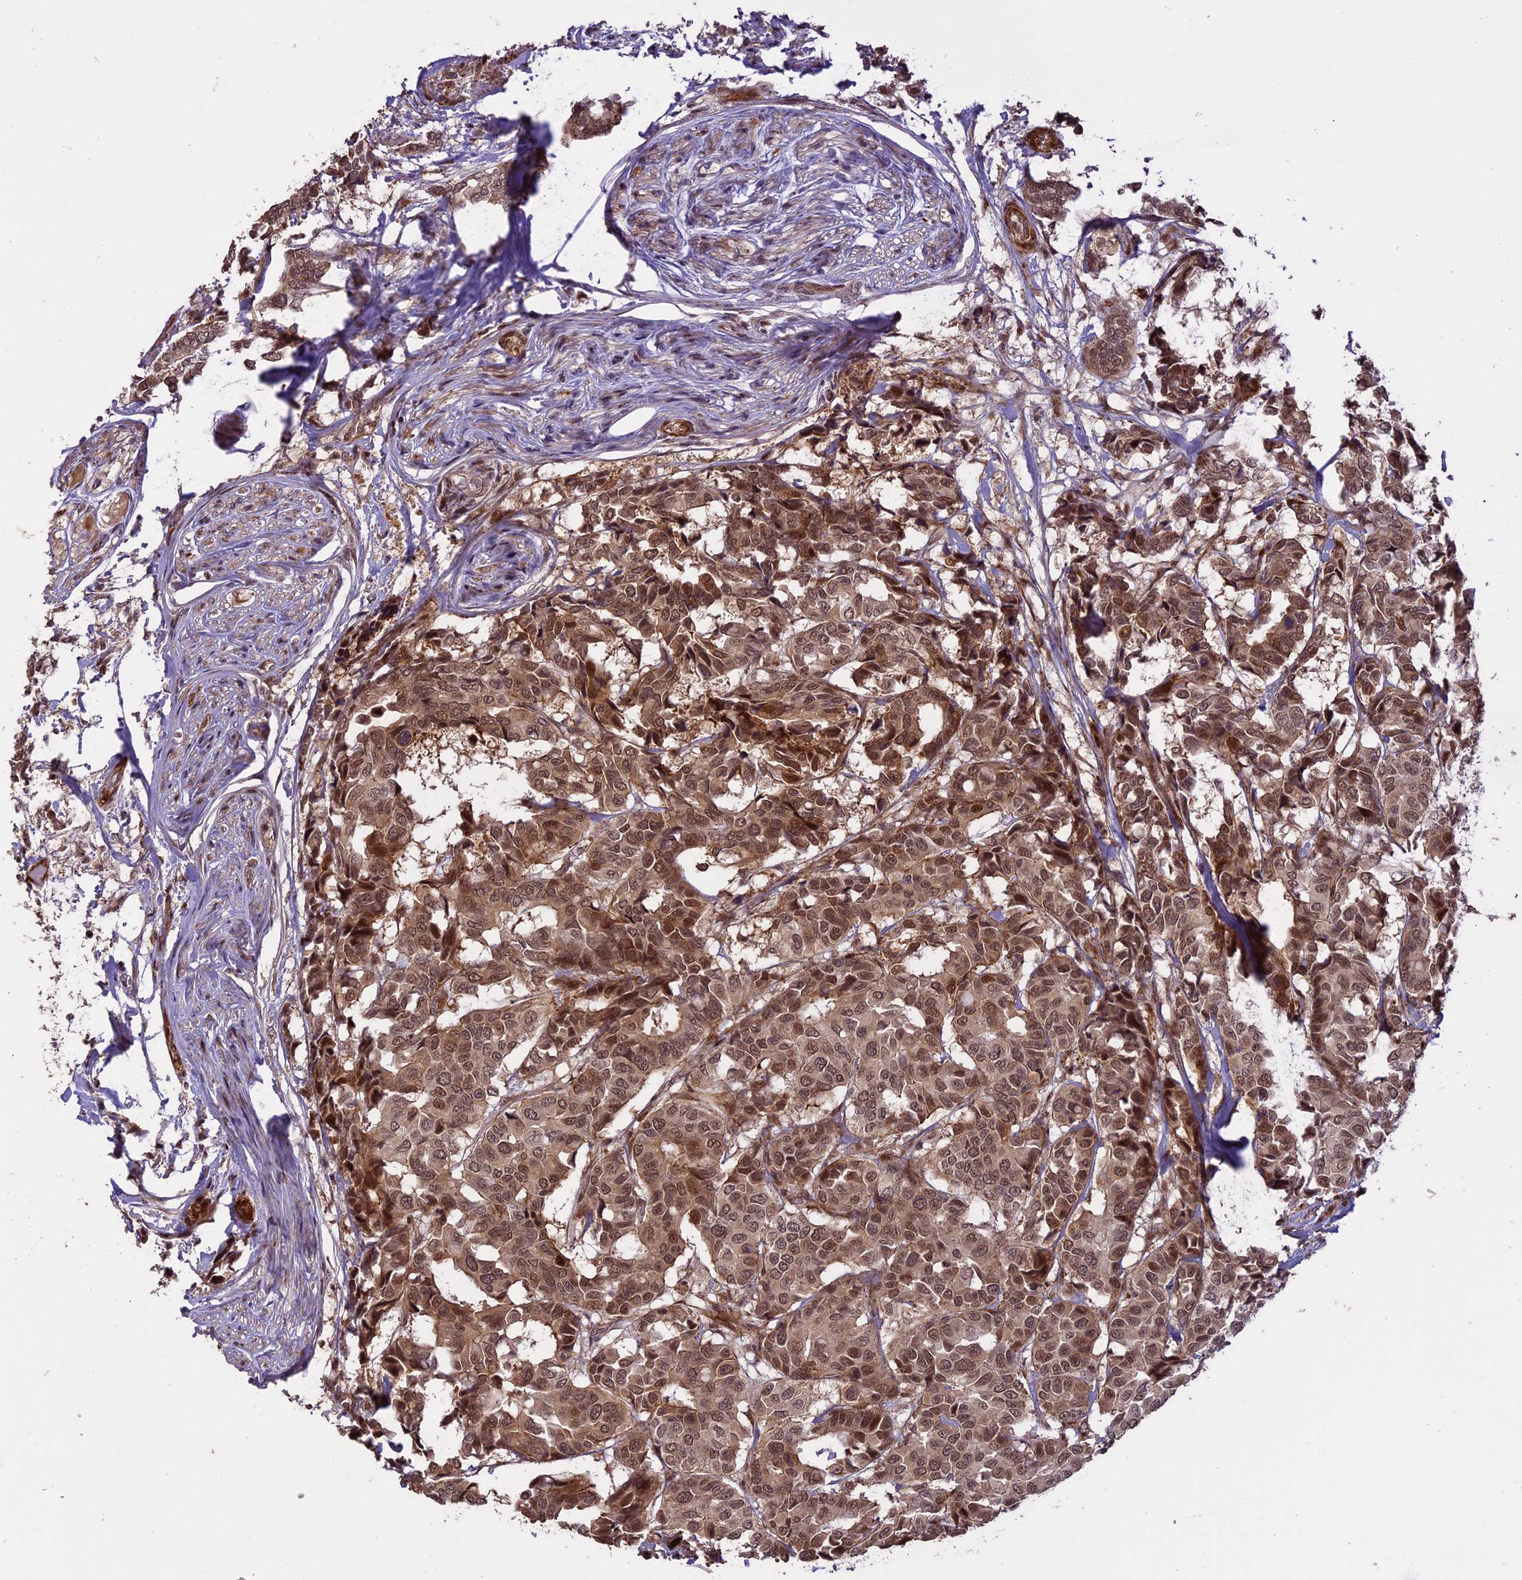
{"staining": {"intensity": "moderate", "quantity": ">75%", "location": "cytoplasmic/membranous,nuclear"}, "tissue": "breast cancer", "cell_type": "Tumor cells", "image_type": "cancer", "snomed": [{"axis": "morphology", "description": "Duct carcinoma"}, {"axis": "topography", "description": "Breast"}], "caption": "IHC of breast cancer (infiltrating ductal carcinoma) shows medium levels of moderate cytoplasmic/membranous and nuclear expression in approximately >75% of tumor cells.", "gene": "ENHO", "patient": {"sex": "female", "age": 87}}